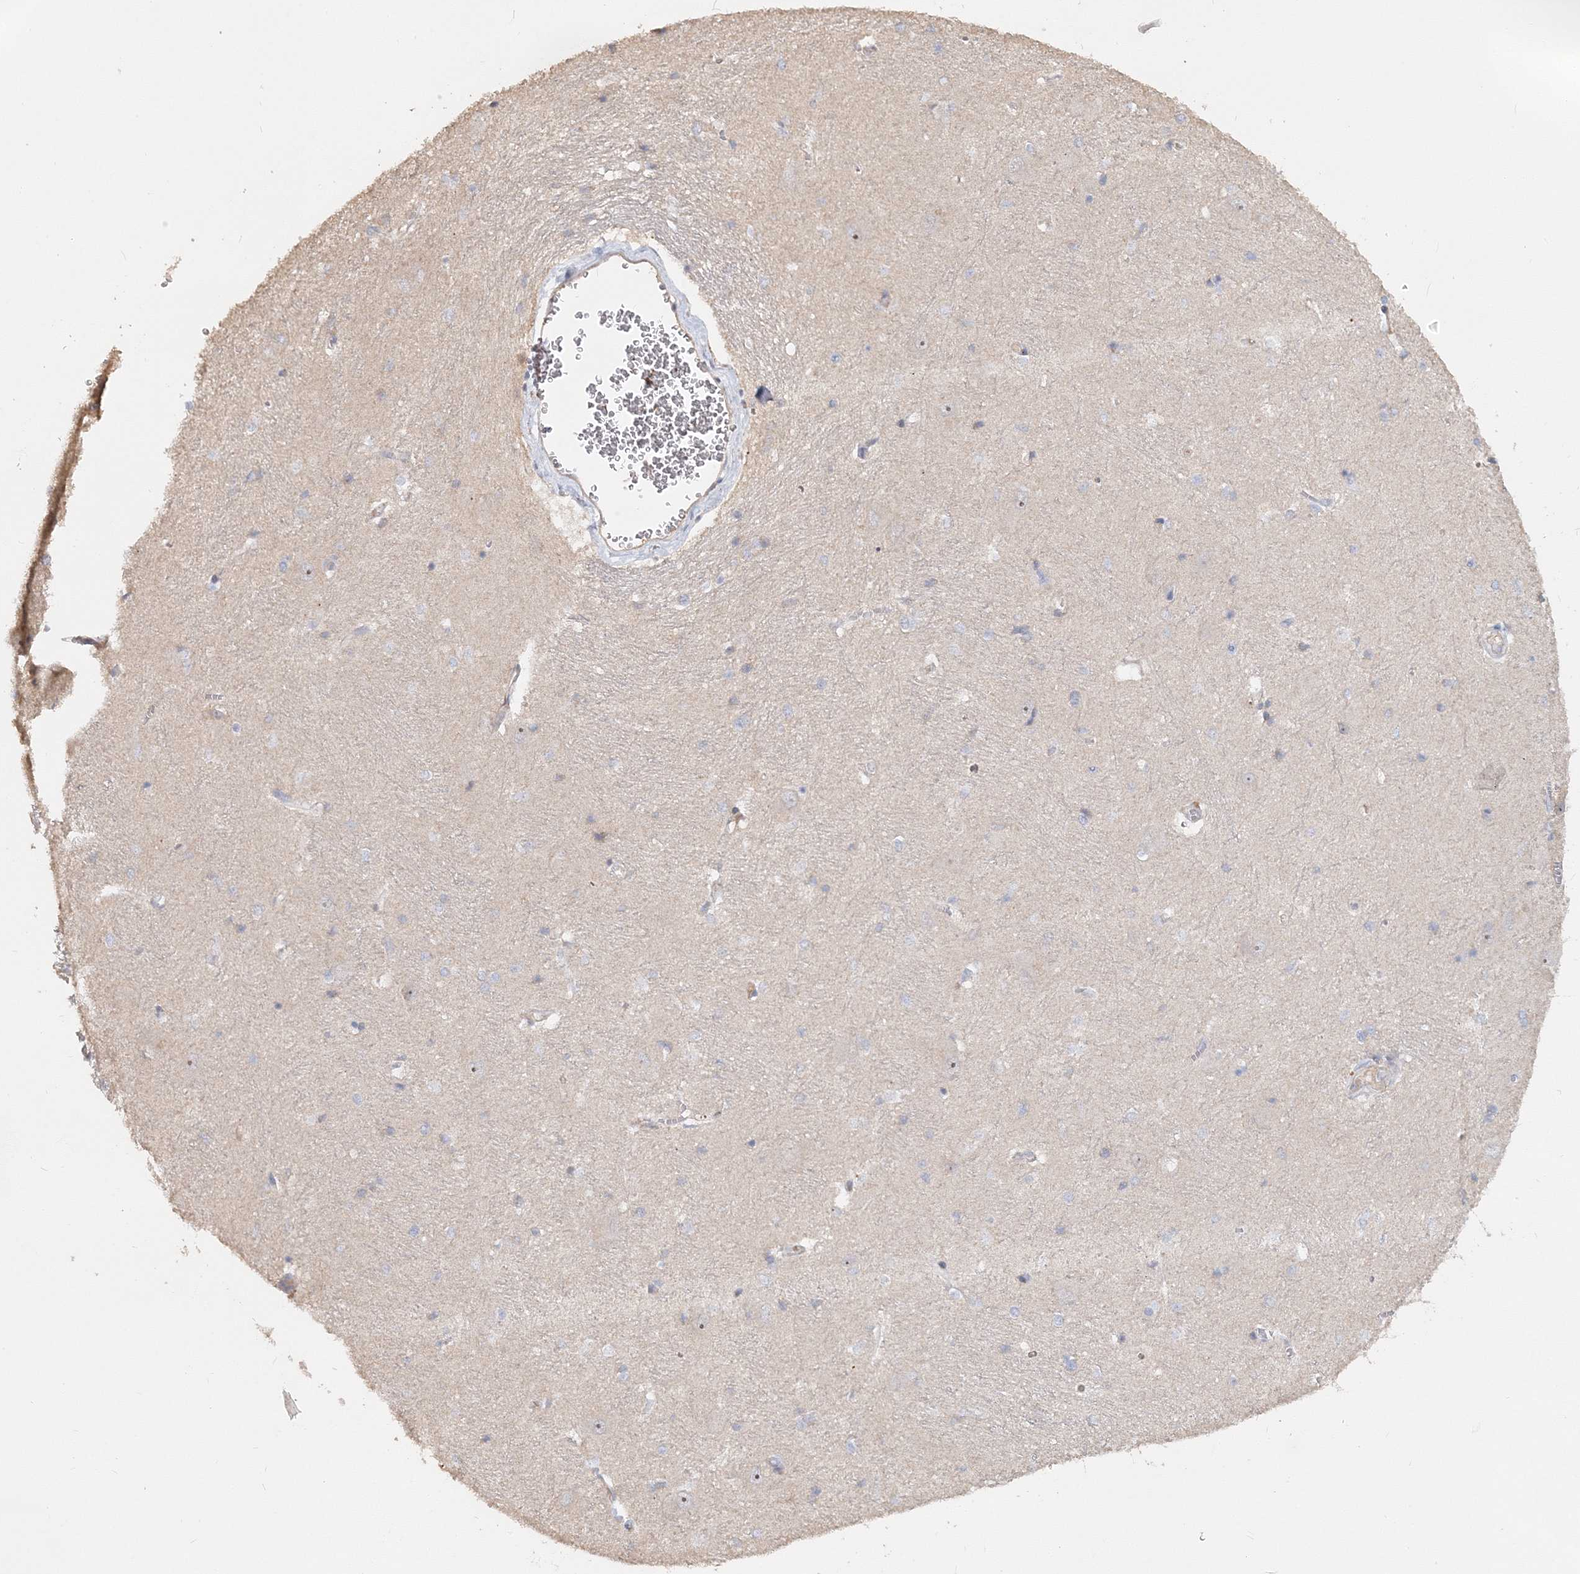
{"staining": {"intensity": "negative", "quantity": "none", "location": "none"}, "tissue": "caudate", "cell_type": "Glial cells", "image_type": "normal", "snomed": [{"axis": "morphology", "description": "Normal tissue, NOS"}, {"axis": "topography", "description": "Lateral ventricle wall"}], "caption": "This is an IHC histopathology image of normal human caudate. There is no positivity in glial cells.", "gene": "GJB5", "patient": {"sex": "male", "age": 37}}